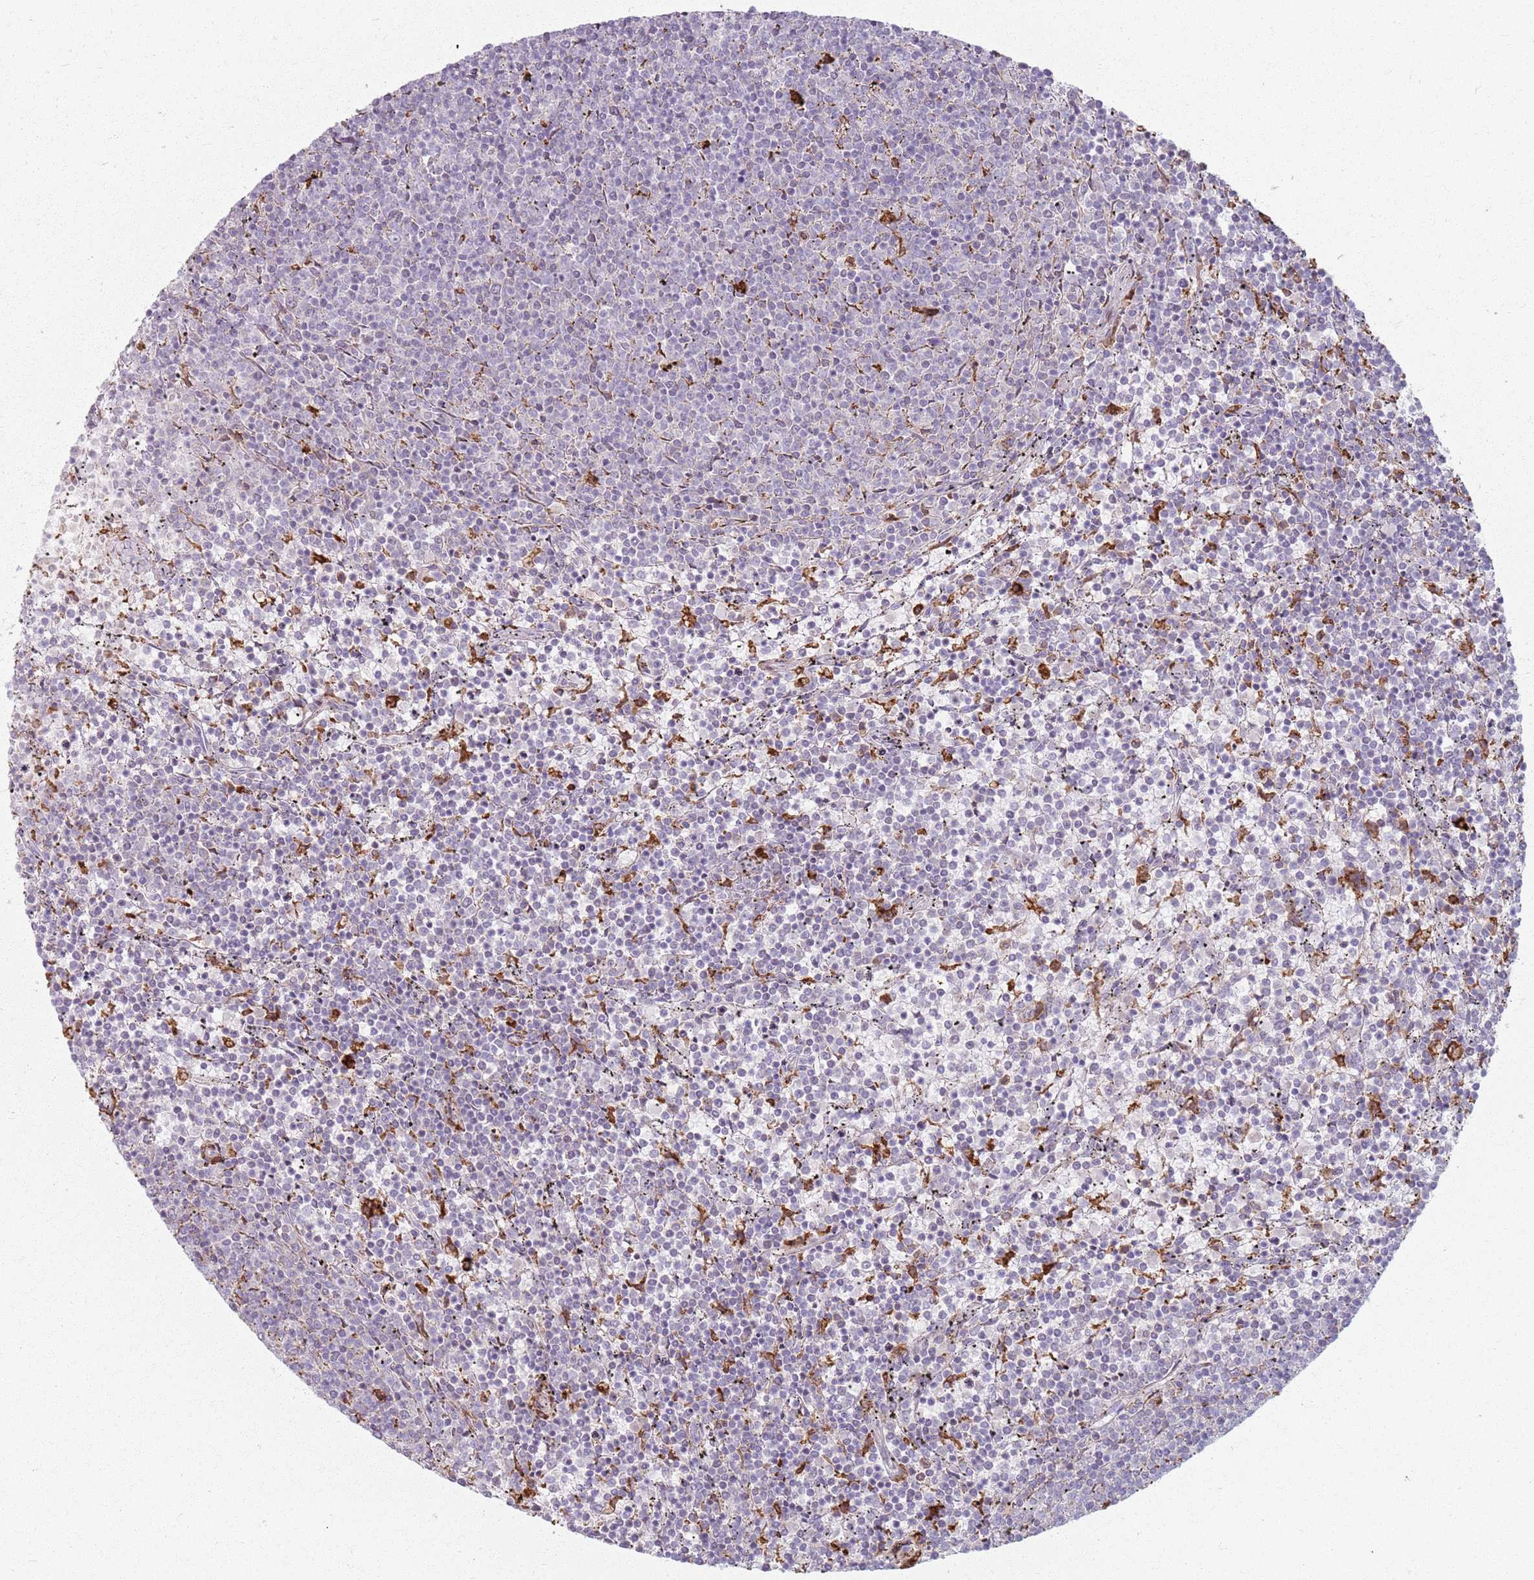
{"staining": {"intensity": "negative", "quantity": "none", "location": "none"}, "tissue": "lymphoma", "cell_type": "Tumor cells", "image_type": "cancer", "snomed": [{"axis": "morphology", "description": "Malignant lymphoma, non-Hodgkin's type, Low grade"}, {"axis": "topography", "description": "Spleen"}], "caption": "This is a histopathology image of IHC staining of lymphoma, which shows no staining in tumor cells.", "gene": "COLGALT1", "patient": {"sex": "female", "age": 50}}